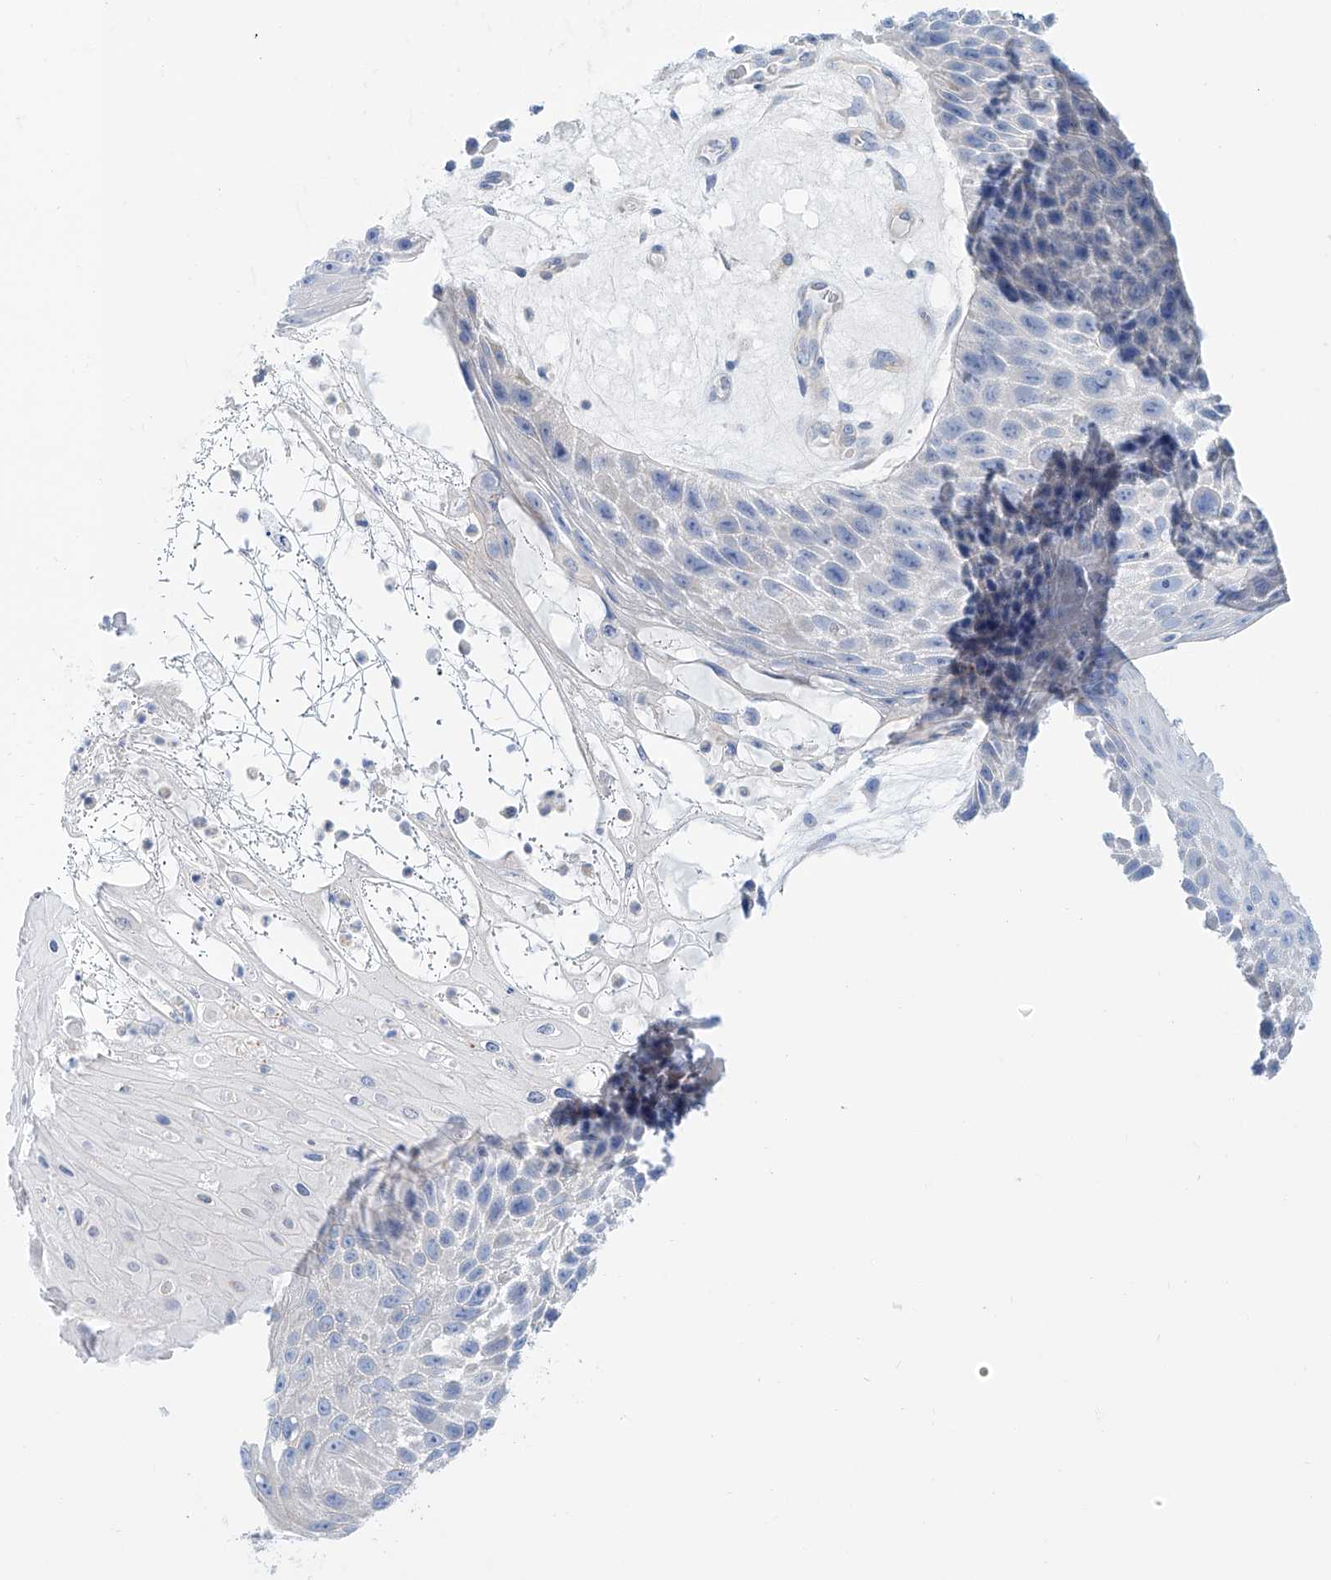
{"staining": {"intensity": "negative", "quantity": "none", "location": "none"}, "tissue": "skin cancer", "cell_type": "Tumor cells", "image_type": "cancer", "snomed": [{"axis": "morphology", "description": "Squamous cell carcinoma, NOS"}, {"axis": "topography", "description": "Skin"}], "caption": "Immunohistochemistry (IHC) image of neoplastic tissue: human squamous cell carcinoma (skin) stained with DAB (3,3'-diaminobenzidine) reveals no significant protein staining in tumor cells. (DAB immunohistochemistry, high magnification).", "gene": "TMEM209", "patient": {"sex": "female", "age": 88}}